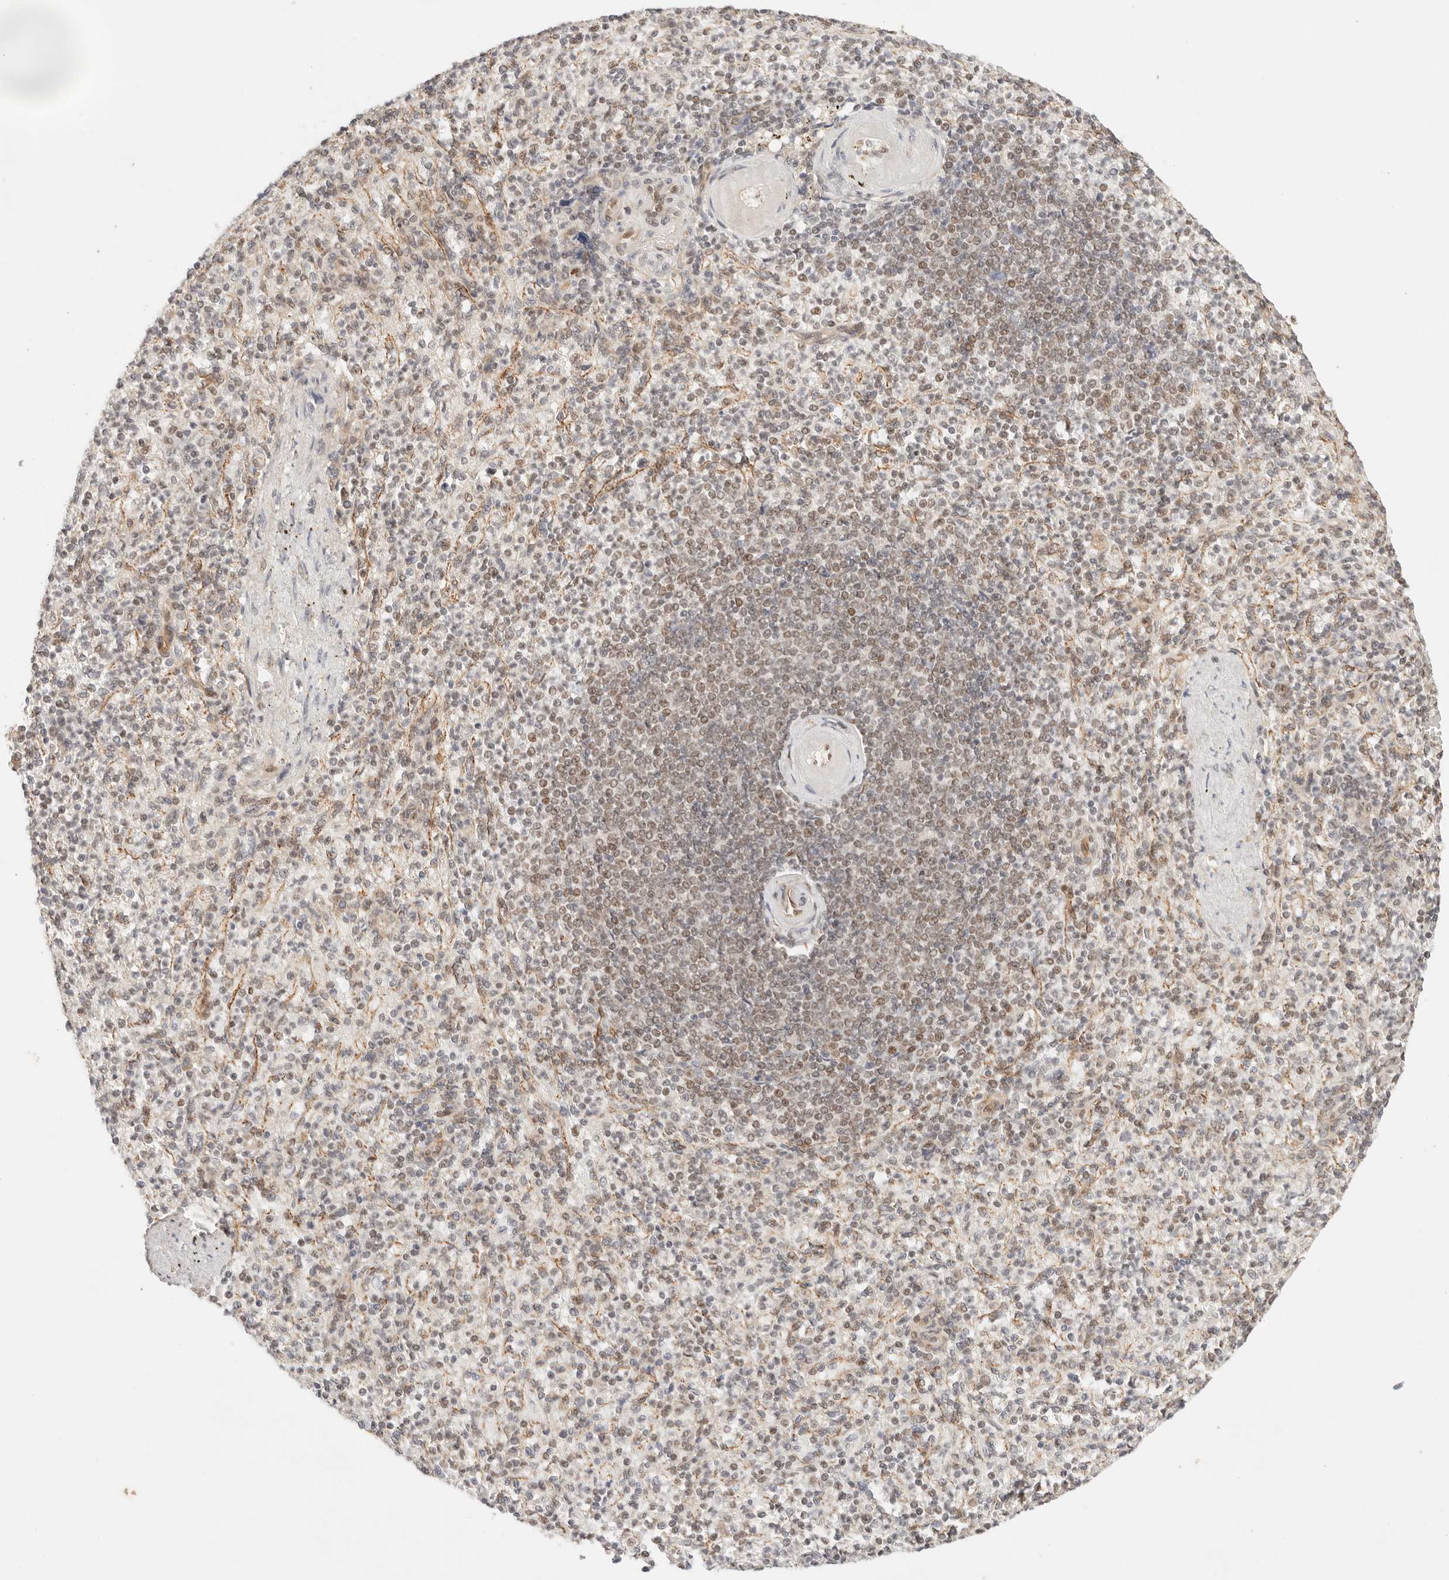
{"staining": {"intensity": "moderate", "quantity": "25%-75%", "location": "nuclear"}, "tissue": "spleen", "cell_type": "Cells in red pulp", "image_type": "normal", "snomed": [{"axis": "morphology", "description": "Normal tissue, NOS"}, {"axis": "topography", "description": "Spleen"}], "caption": "DAB (3,3'-diaminobenzidine) immunohistochemical staining of unremarkable spleen demonstrates moderate nuclear protein expression in about 25%-75% of cells in red pulp.", "gene": "GTF2E2", "patient": {"sex": "female", "age": 74}}